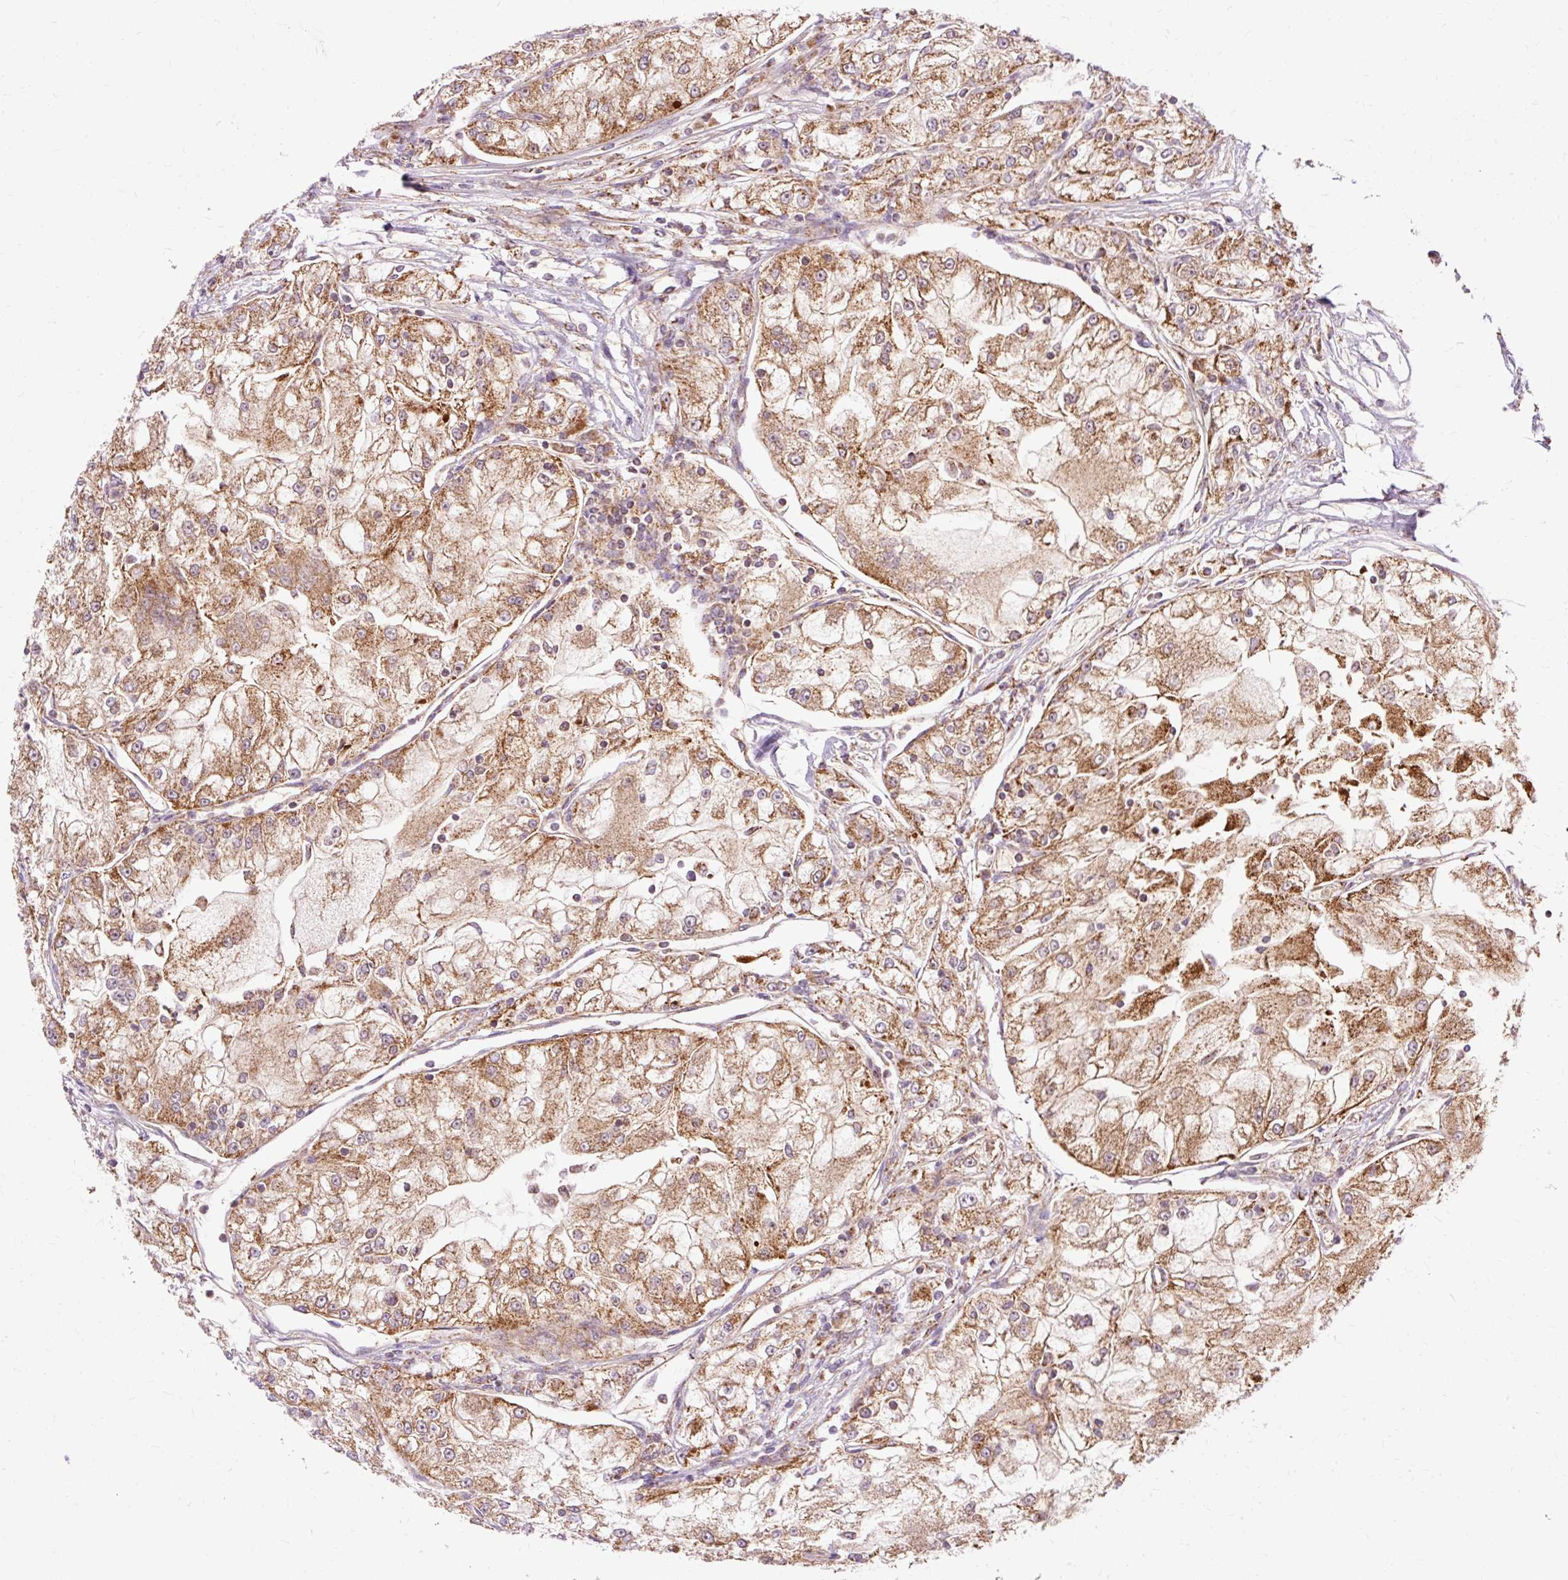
{"staining": {"intensity": "moderate", "quantity": ">75%", "location": "cytoplasmic/membranous"}, "tissue": "renal cancer", "cell_type": "Tumor cells", "image_type": "cancer", "snomed": [{"axis": "morphology", "description": "Adenocarcinoma, NOS"}, {"axis": "topography", "description": "Kidney"}], "caption": "The histopathology image displays a brown stain indicating the presence of a protein in the cytoplasmic/membranous of tumor cells in adenocarcinoma (renal). (Stains: DAB (3,3'-diaminobenzidine) in brown, nuclei in blue, Microscopy: brightfield microscopy at high magnification).", "gene": "RIPOR3", "patient": {"sex": "female", "age": 72}}